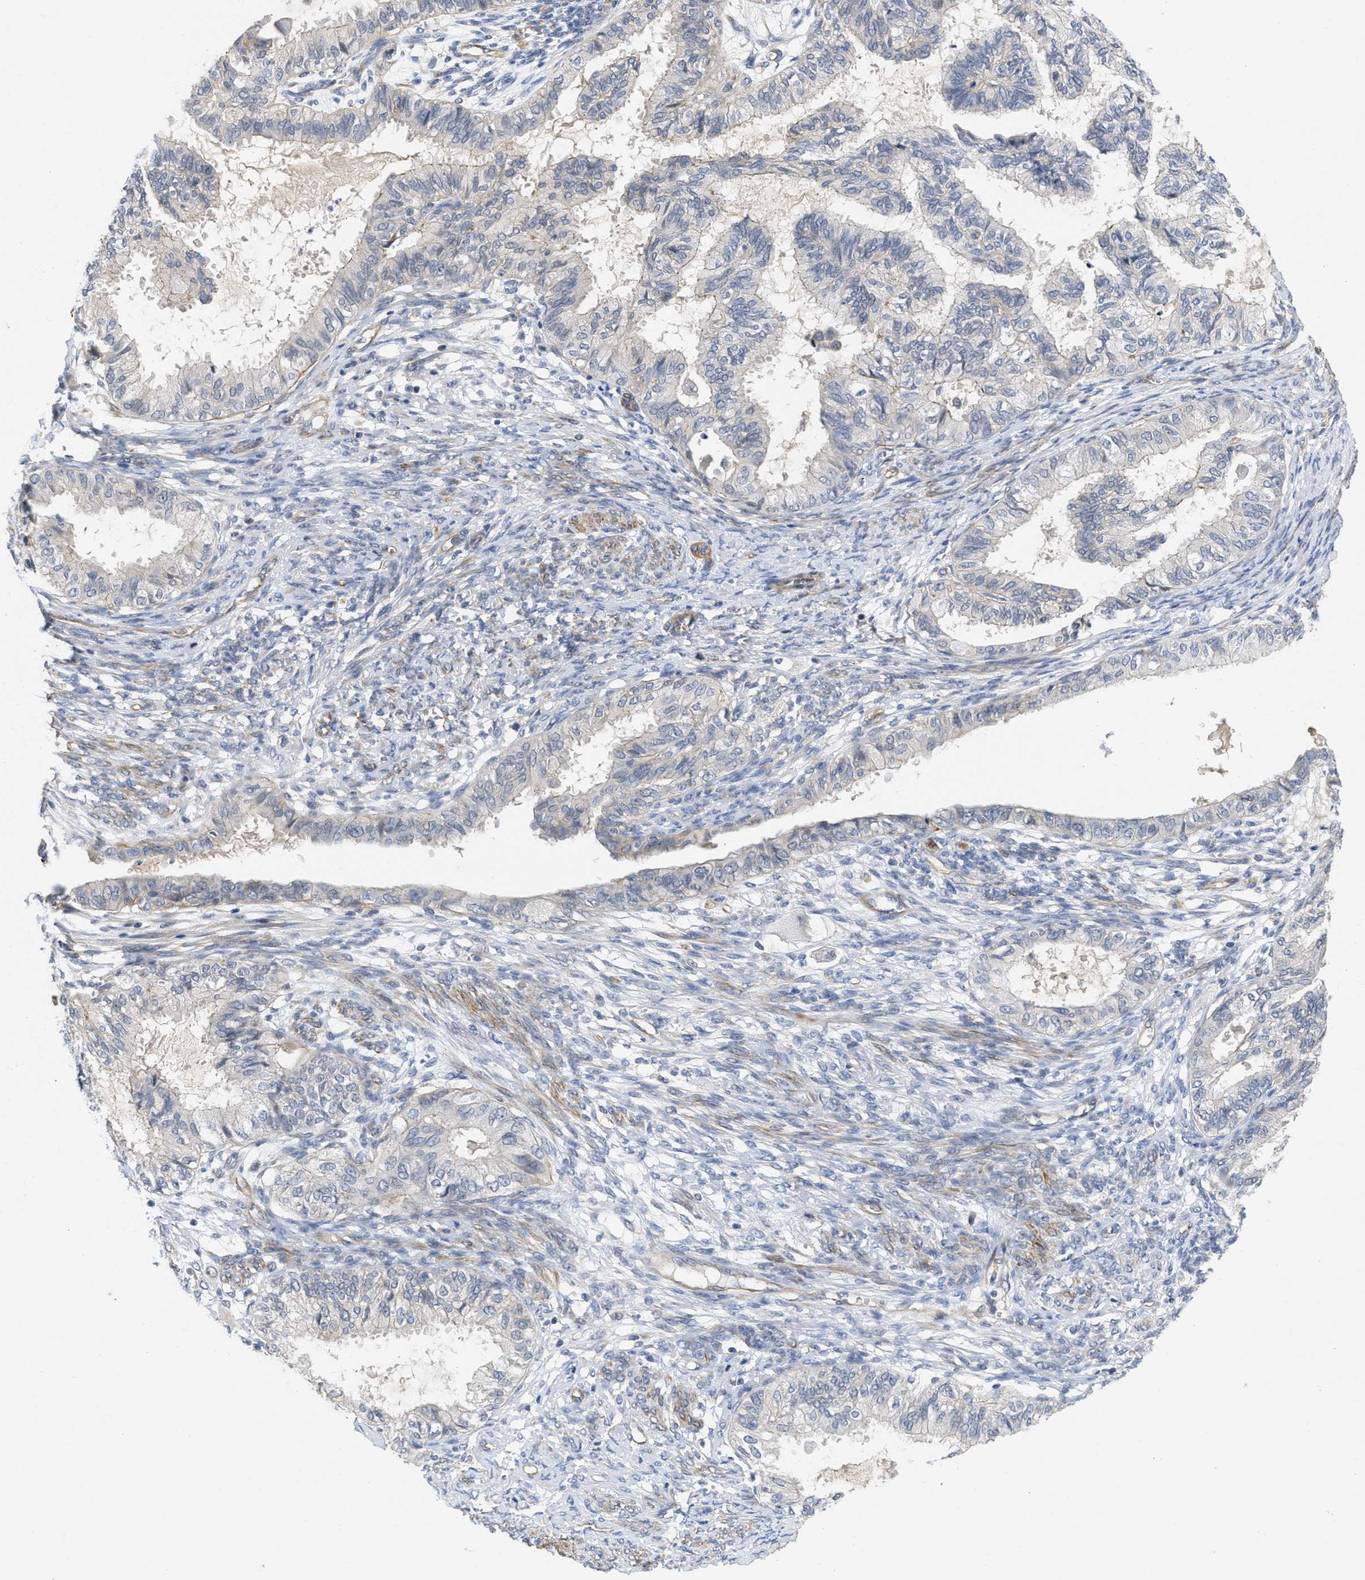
{"staining": {"intensity": "negative", "quantity": "none", "location": "none"}, "tissue": "cervical cancer", "cell_type": "Tumor cells", "image_type": "cancer", "snomed": [{"axis": "morphology", "description": "Normal tissue, NOS"}, {"axis": "morphology", "description": "Adenocarcinoma, NOS"}, {"axis": "topography", "description": "Cervix"}, {"axis": "topography", "description": "Endometrium"}], "caption": "Immunohistochemistry of adenocarcinoma (cervical) reveals no staining in tumor cells.", "gene": "ARHGEF26", "patient": {"sex": "female", "age": 86}}